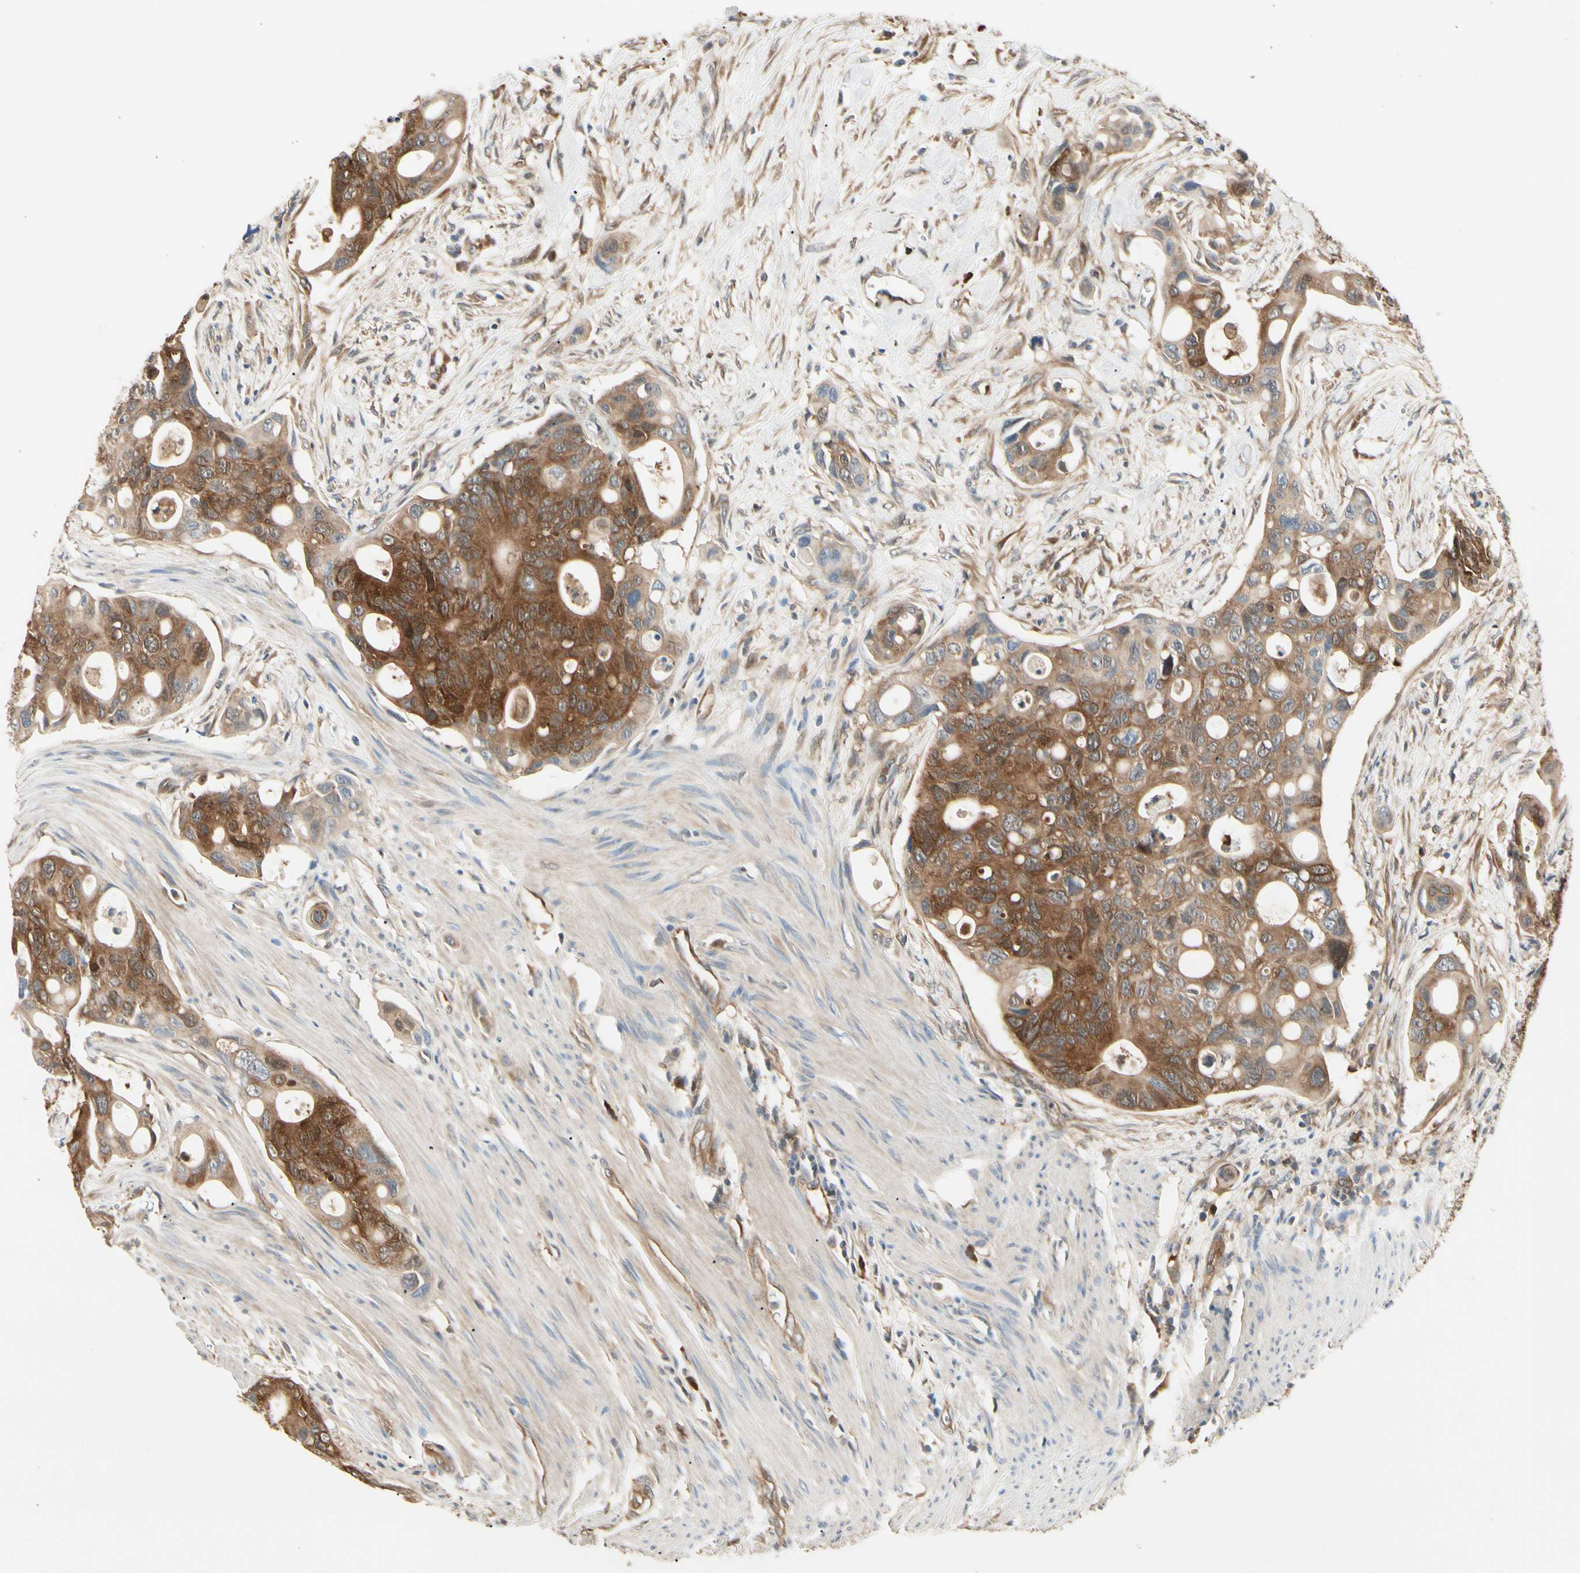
{"staining": {"intensity": "strong", "quantity": ">75%", "location": "cytoplasmic/membranous"}, "tissue": "colorectal cancer", "cell_type": "Tumor cells", "image_type": "cancer", "snomed": [{"axis": "morphology", "description": "Adenocarcinoma, NOS"}, {"axis": "topography", "description": "Colon"}], "caption": "Colorectal cancer (adenocarcinoma) was stained to show a protein in brown. There is high levels of strong cytoplasmic/membranous expression in about >75% of tumor cells.", "gene": "NME1-NME2", "patient": {"sex": "female", "age": 57}}